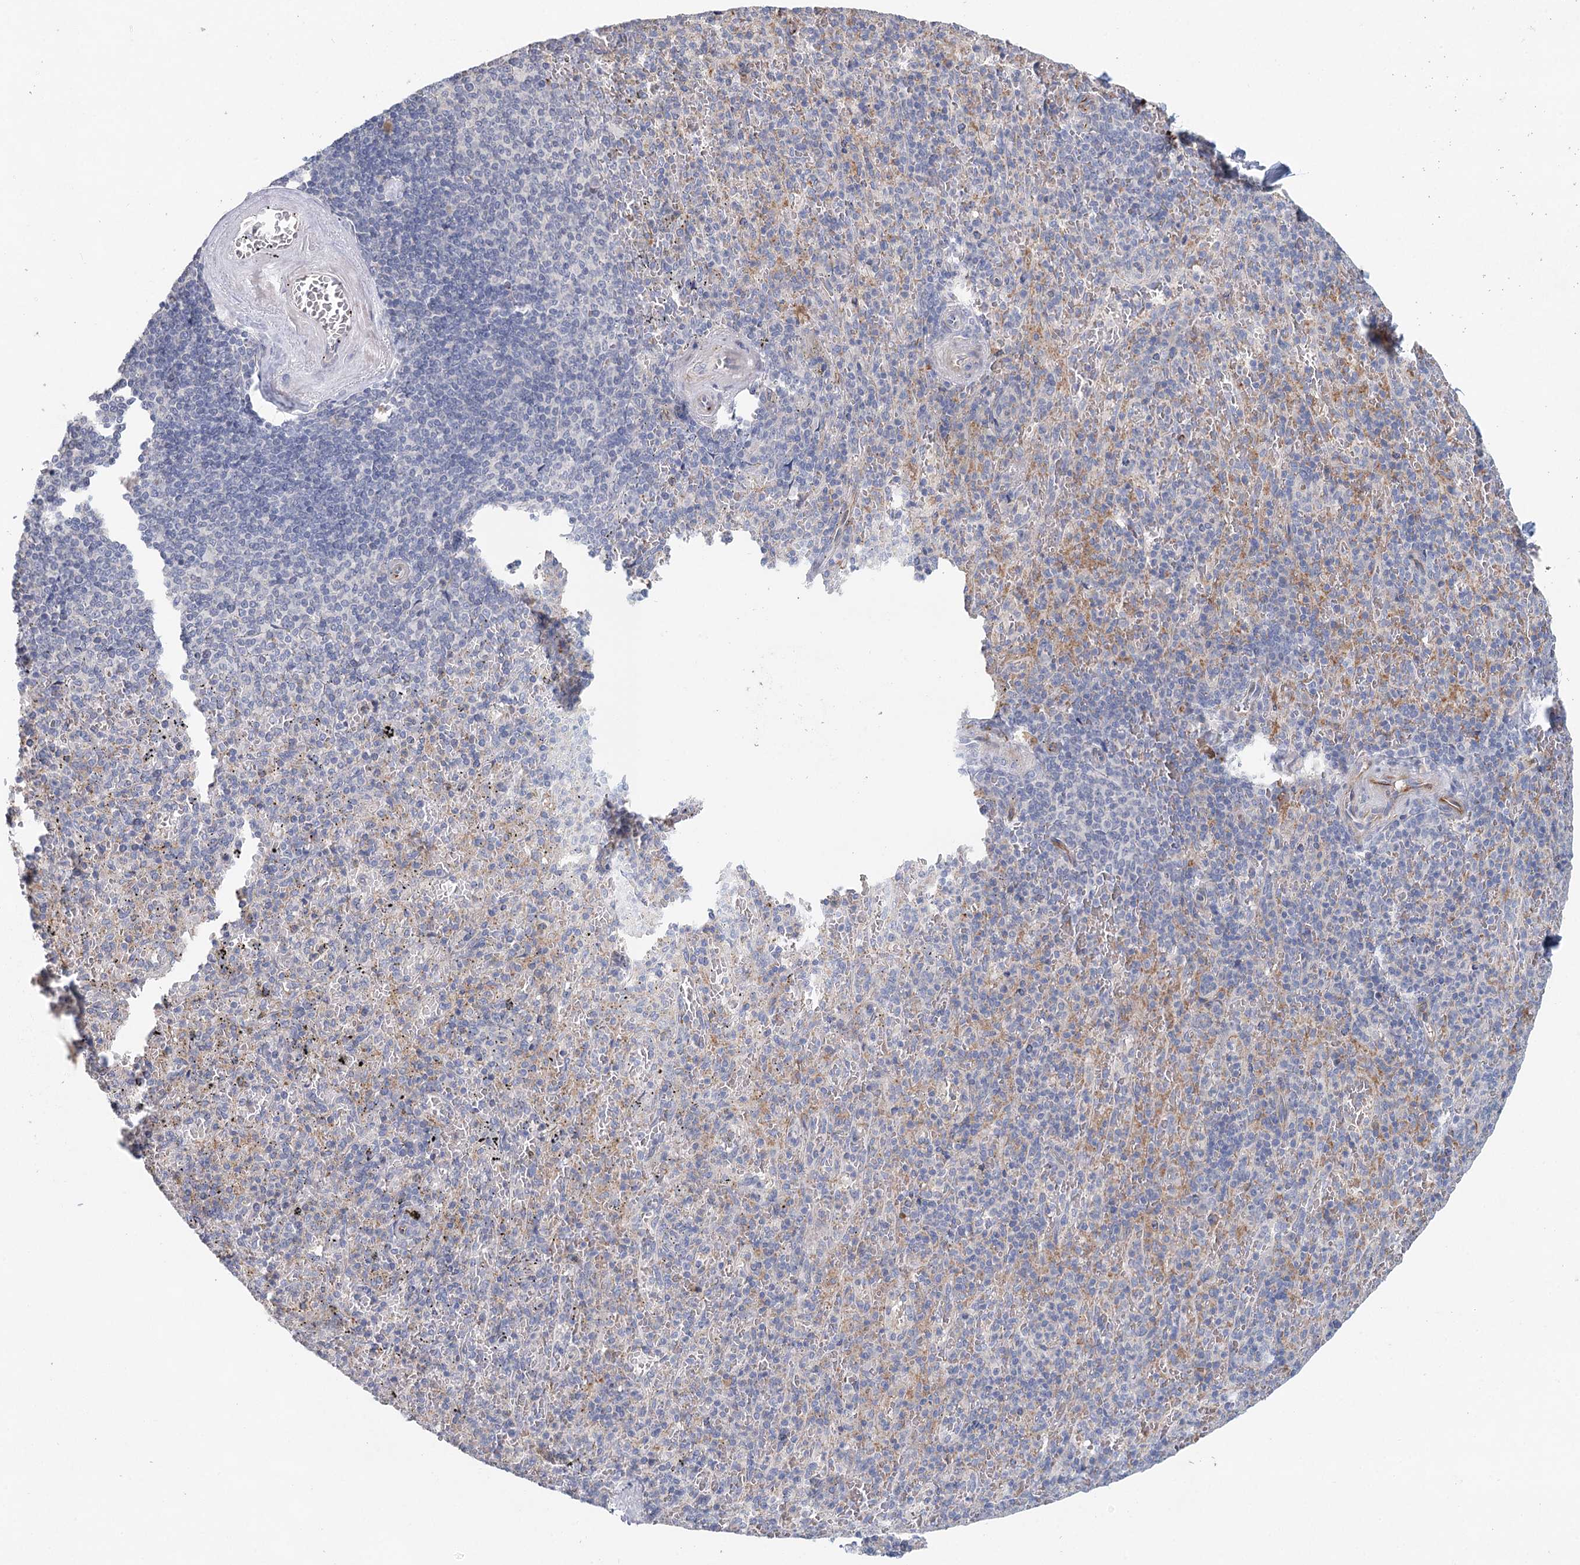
{"staining": {"intensity": "negative", "quantity": "none", "location": "none"}, "tissue": "spleen", "cell_type": "Cells in red pulp", "image_type": "normal", "snomed": [{"axis": "morphology", "description": "Normal tissue, NOS"}, {"axis": "topography", "description": "Spleen"}], "caption": "Immunohistochemistry photomicrograph of normal spleen stained for a protein (brown), which demonstrates no positivity in cells in red pulp.", "gene": "SLC19A3", "patient": {"sex": "male", "age": 82}}